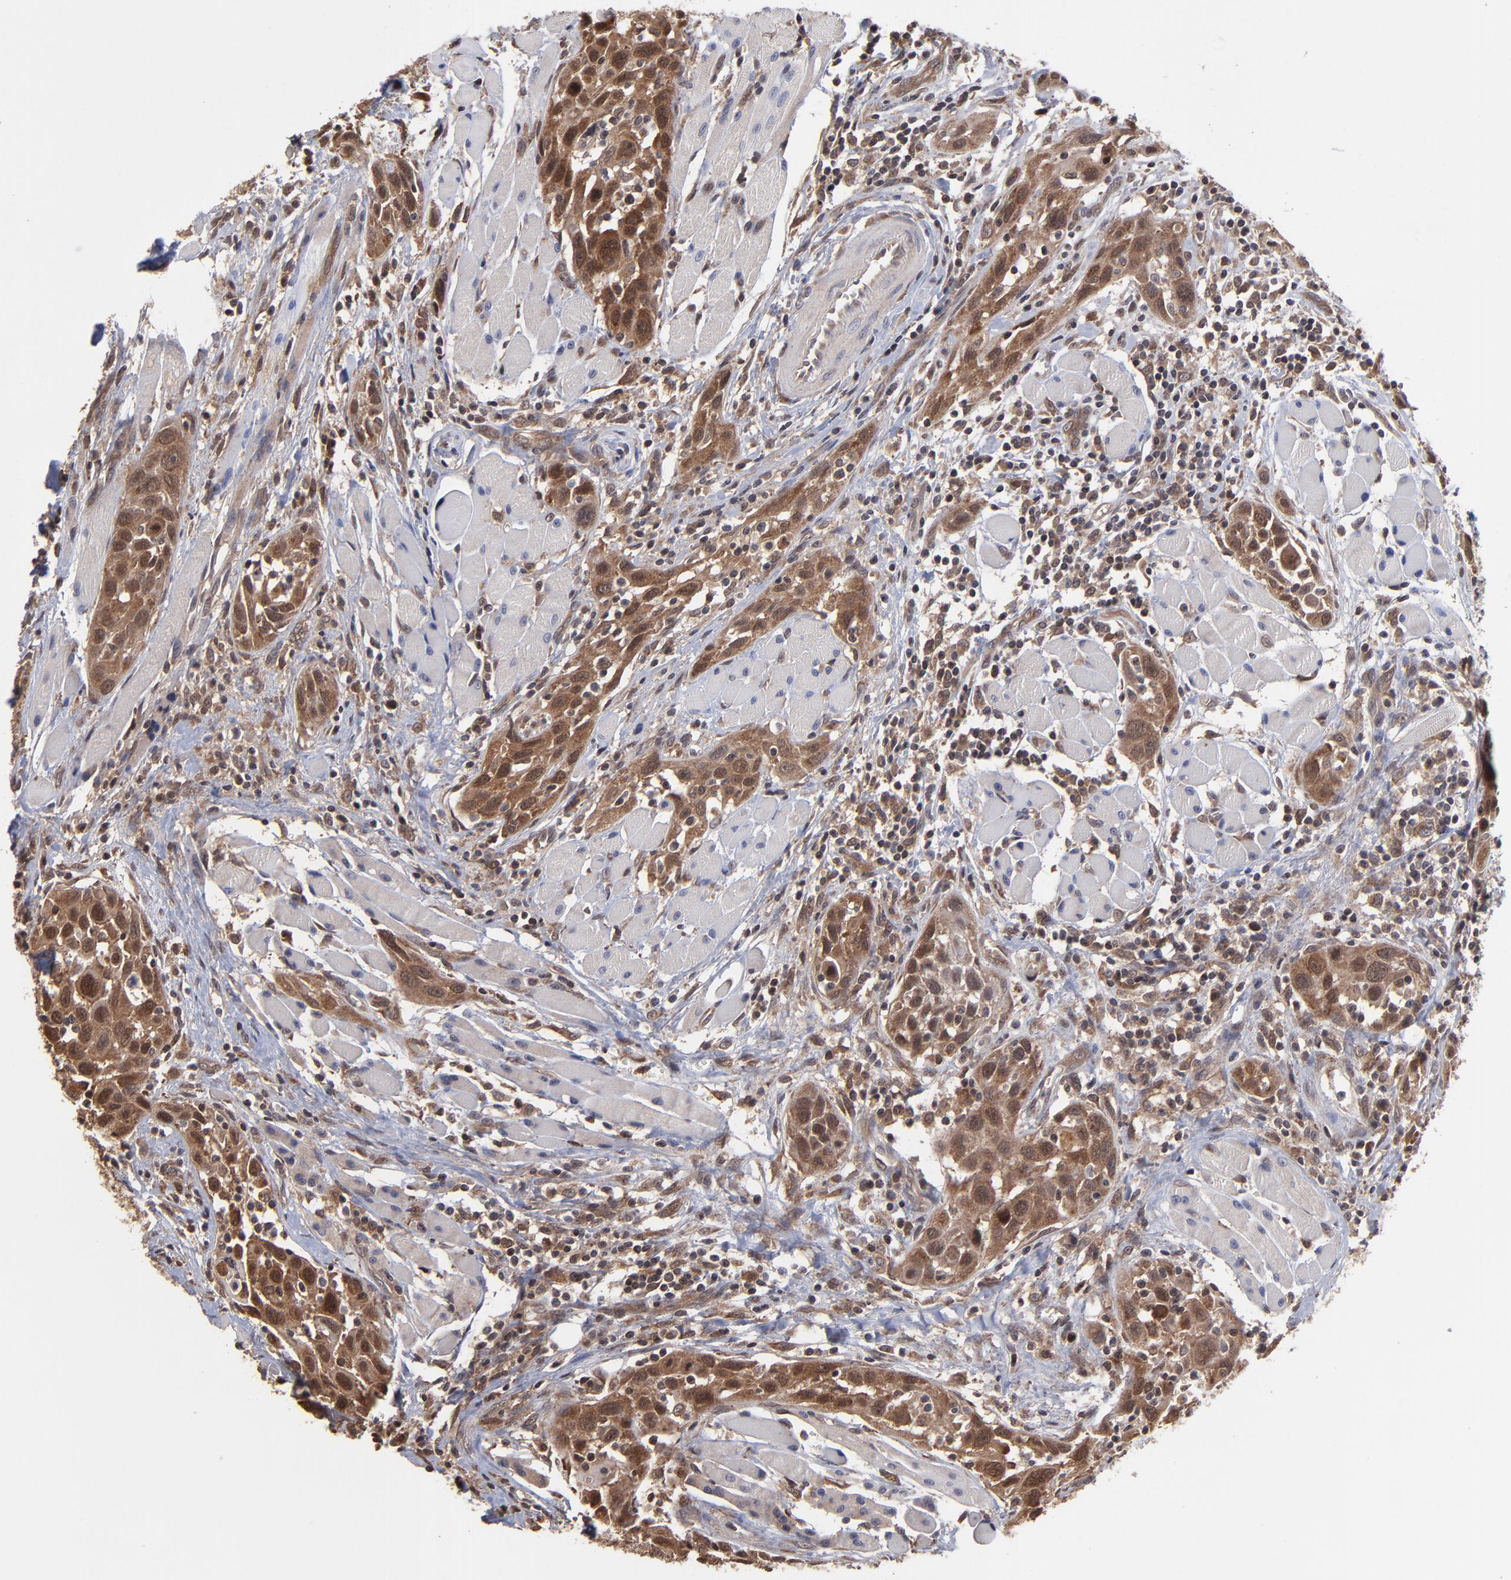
{"staining": {"intensity": "strong", "quantity": ">75%", "location": "cytoplasmic/membranous"}, "tissue": "head and neck cancer", "cell_type": "Tumor cells", "image_type": "cancer", "snomed": [{"axis": "morphology", "description": "Squamous cell carcinoma, NOS"}, {"axis": "topography", "description": "Oral tissue"}, {"axis": "topography", "description": "Head-Neck"}], "caption": "The image shows immunohistochemical staining of head and neck squamous cell carcinoma. There is strong cytoplasmic/membranous positivity is identified in about >75% of tumor cells.", "gene": "UBE2L6", "patient": {"sex": "female", "age": 50}}